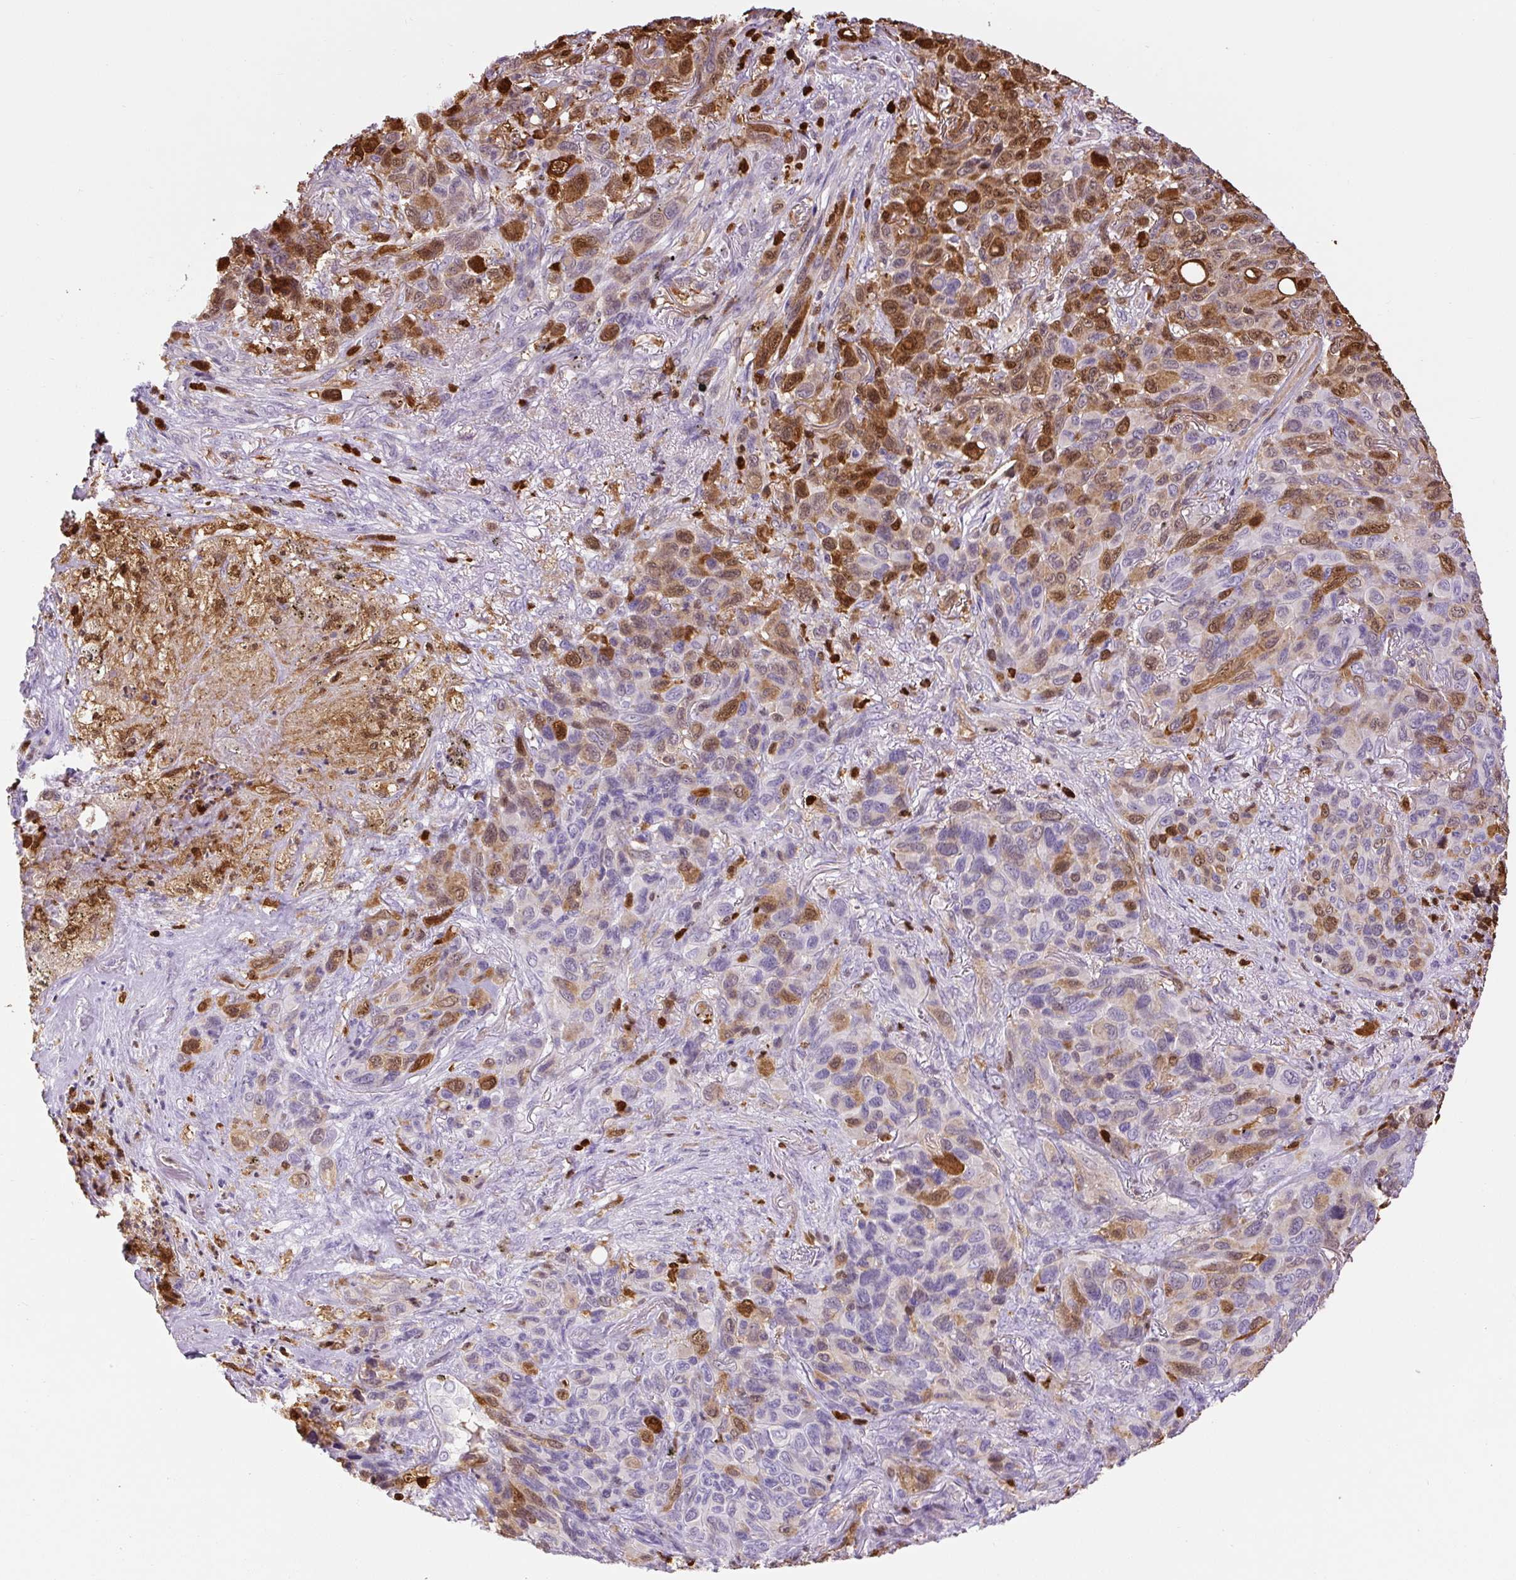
{"staining": {"intensity": "moderate", "quantity": "25%-75%", "location": "cytoplasmic/membranous,nuclear"}, "tissue": "melanoma", "cell_type": "Tumor cells", "image_type": "cancer", "snomed": [{"axis": "morphology", "description": "Malignant melanoma, Metastatic site"}, {"axis": "topography", "description": "Lung"}], "caption": "Malignant melanoma (metastatic site) stained for a protein (brown) shows moderate cytoplasmic/membranous and nuclear positive positivity in approximately 25%-75% of tumor cells.", "gene": "S100A4", "patient": {"sex": "male", "age": 48}}